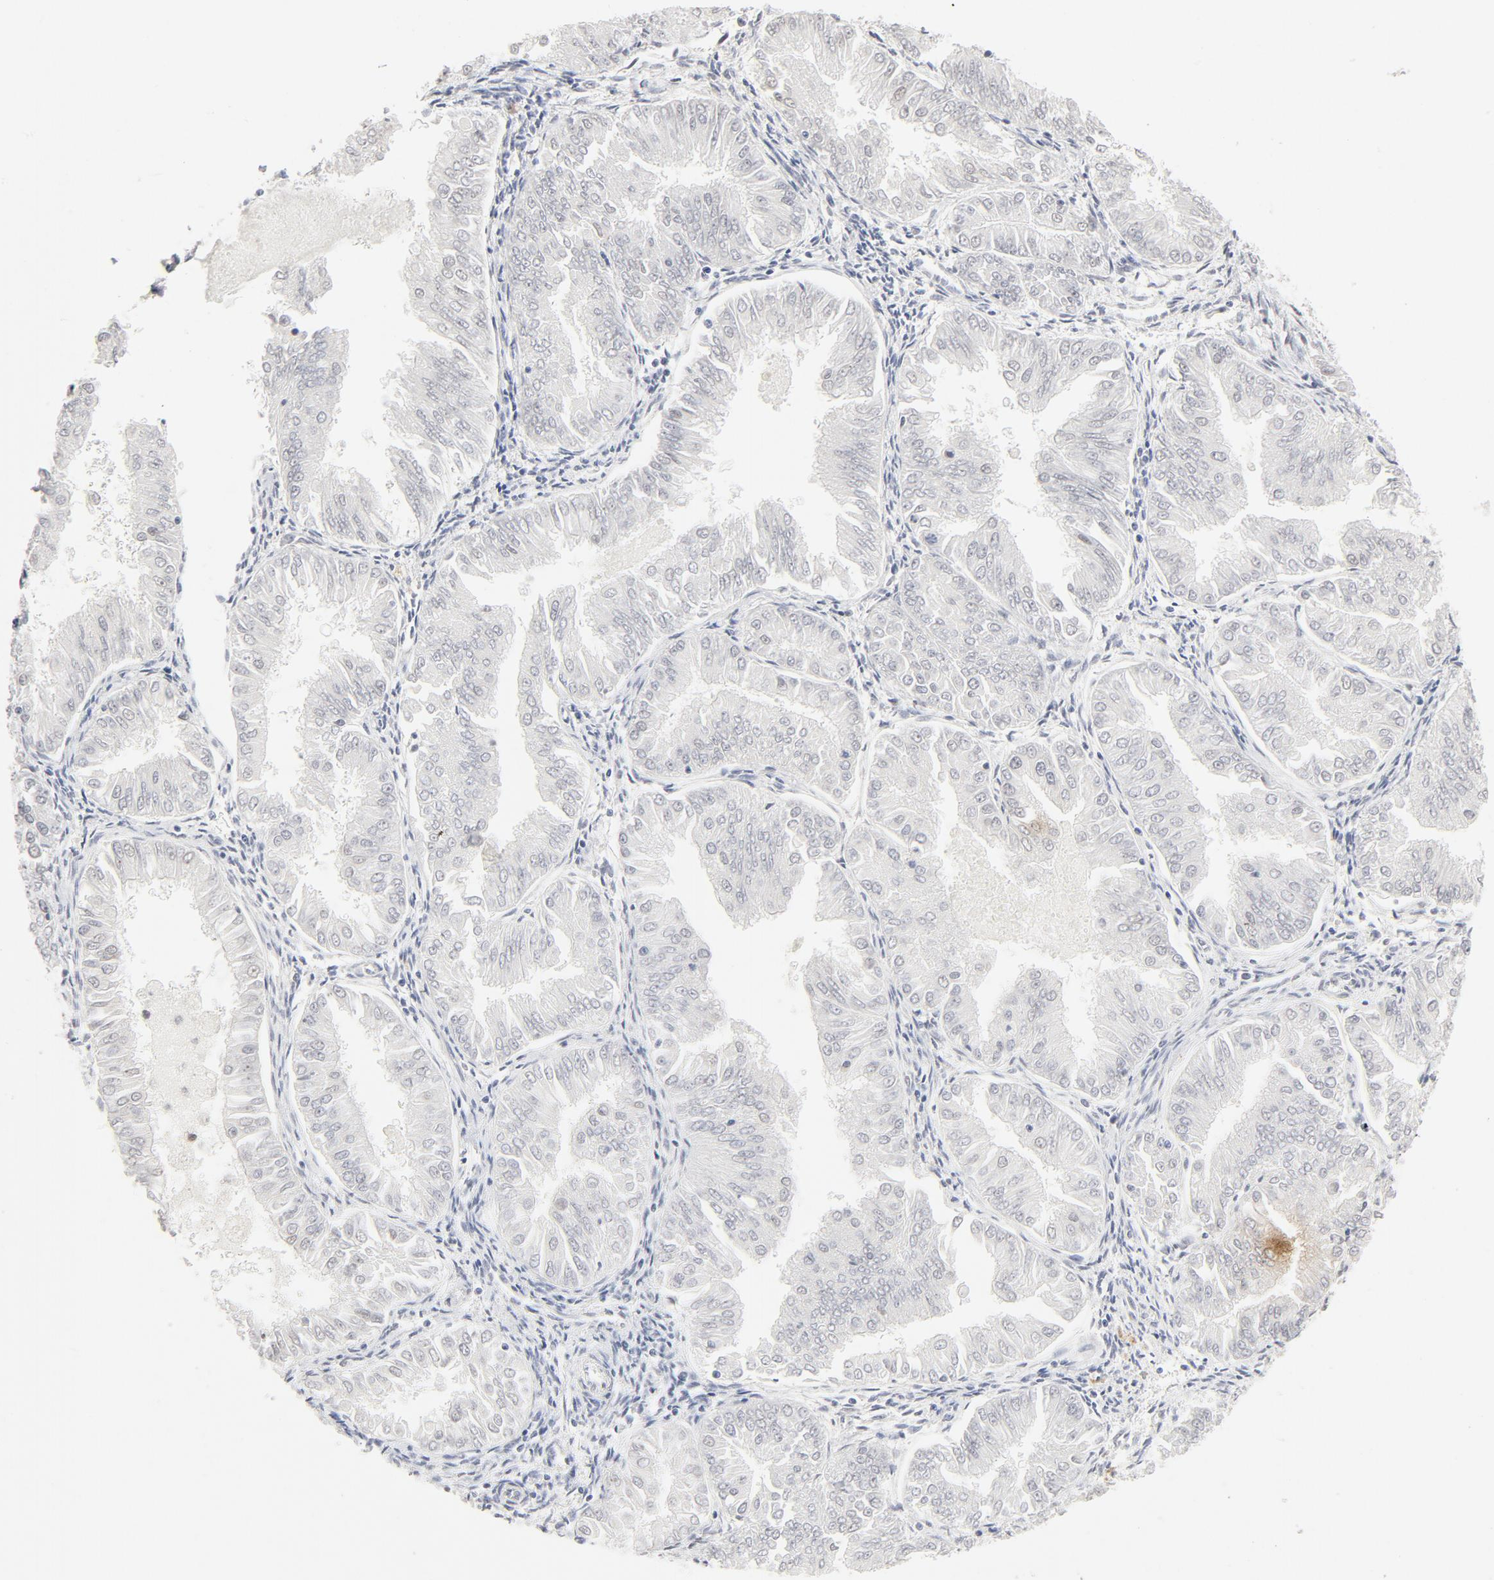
{"staining": {"intensity": "negative", "quantity": "none", "location": "none"}, "tissue": "endometrial cancer", "cell_type": "Tumor cells", "image_type": "cancer", "snomed": [{"axis": "morphology", "description": "Adenocarcinoma, NOS"}, {"axis": "topography", "description": "Endometrium"}], "caption": "This micrograph is of endometrial adenocarcinoma stained with immunohistochemistry to label a protein in brown with the nuclei are counter-stained blue. There is no positivity in tumor cells.", "gene": "GTF2H1", "patient": {"sex": "female", "age": 53}}